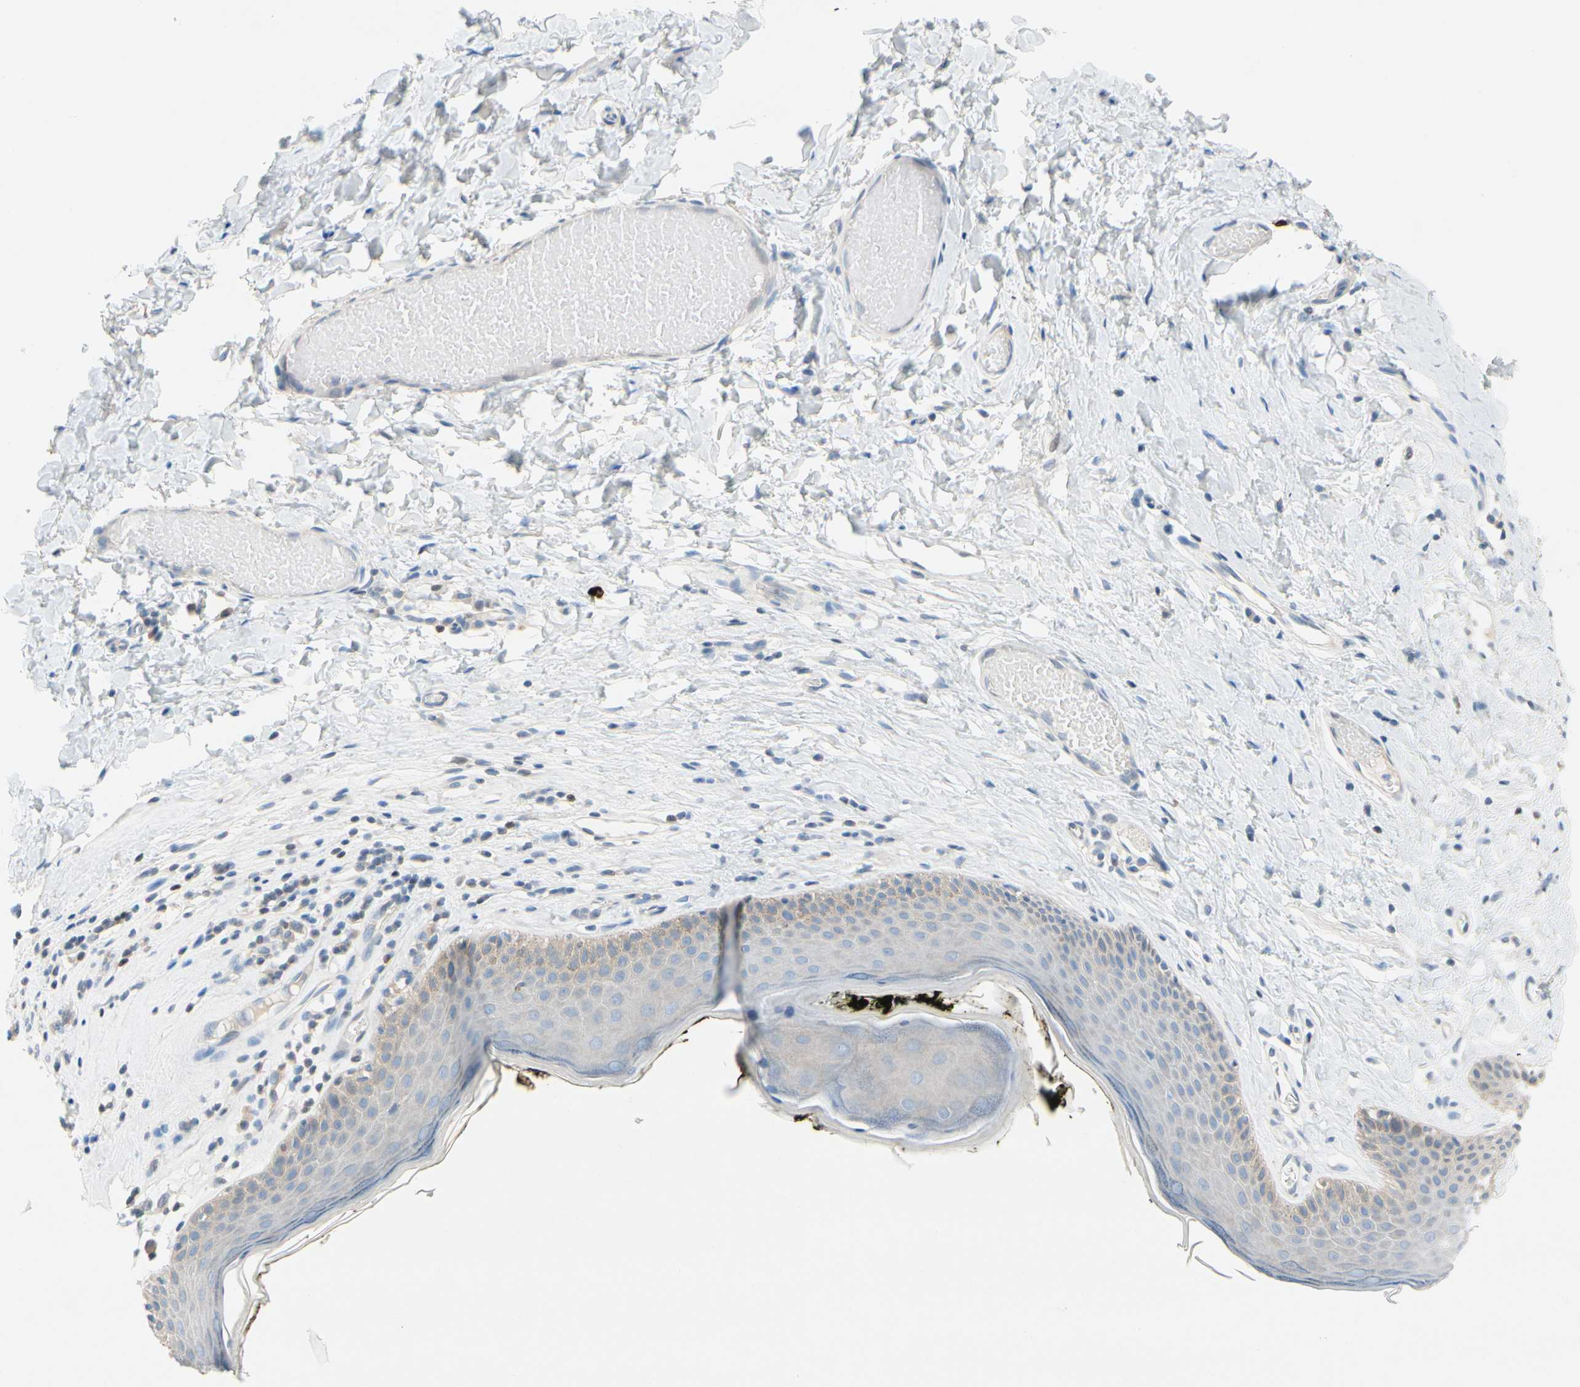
{"staining": {"intensity": "weak", "quantity": "<25%", "location": "cytoplasmic/membranous"}, "tissue": "skin", "cell_type": "Epidermal cells", "image_type": "normal", "snomed": [{"axis": "morphology", "description": "Normal tissue, NOS"}, {"axis": "morphology", "description": "Inflammation, NOS"}, {"axis": "topography", "description": "Vulva"}], "caption": "Immunohistochemistry (IHC) micrograph of normal skin: skin stained with DAB (3,3'-diaminobenzidine) shows no significant protein positivity in epidermal cells.", "gene": "ZNF132", "patient": {"sex": "female", "age": 84}}